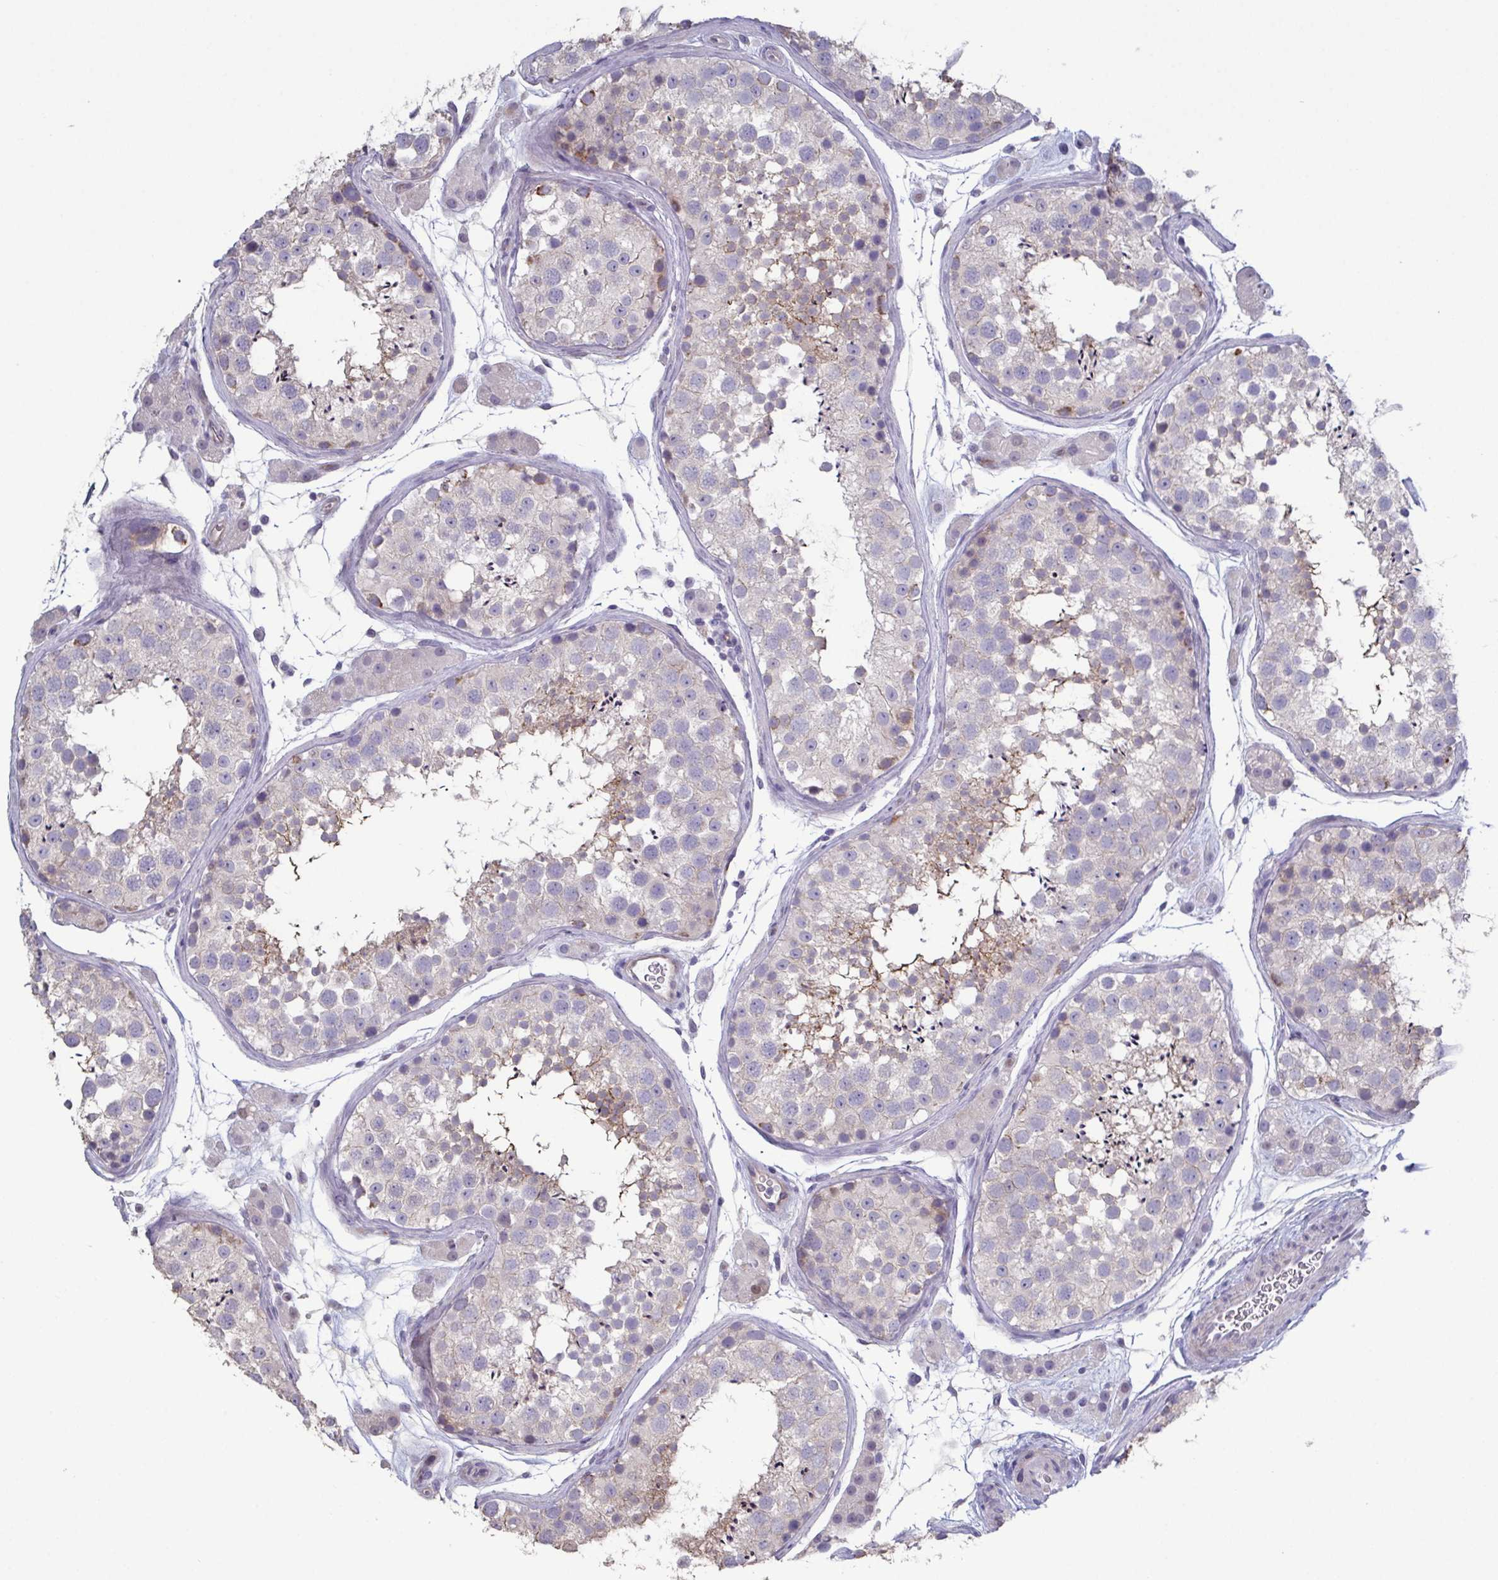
{"staining": {"intensity": "weak", "quantity": "<25%", "location": "cytoplasmic/membranous"}, "tissue": "testis", "cell_type": "Cells in seminiferous ducts", "image_type": "normal", "snomed": [{"axis": "morphology", "description": "Normal tissue, NOS"}, {"axis": "topography", "description": "Testis"}], "caption": "This photomicrograph is of unremarkable testis stained with immunohistochemistry to label a protein in brown with the nuclei are counter-stained blue. There is no staining in cells in seminiferous ducts. (Brightfield microscopy of DAB IHC at high magnification).", "gene": "GLDC", "patient": {"sex": "male", "age": 41}}